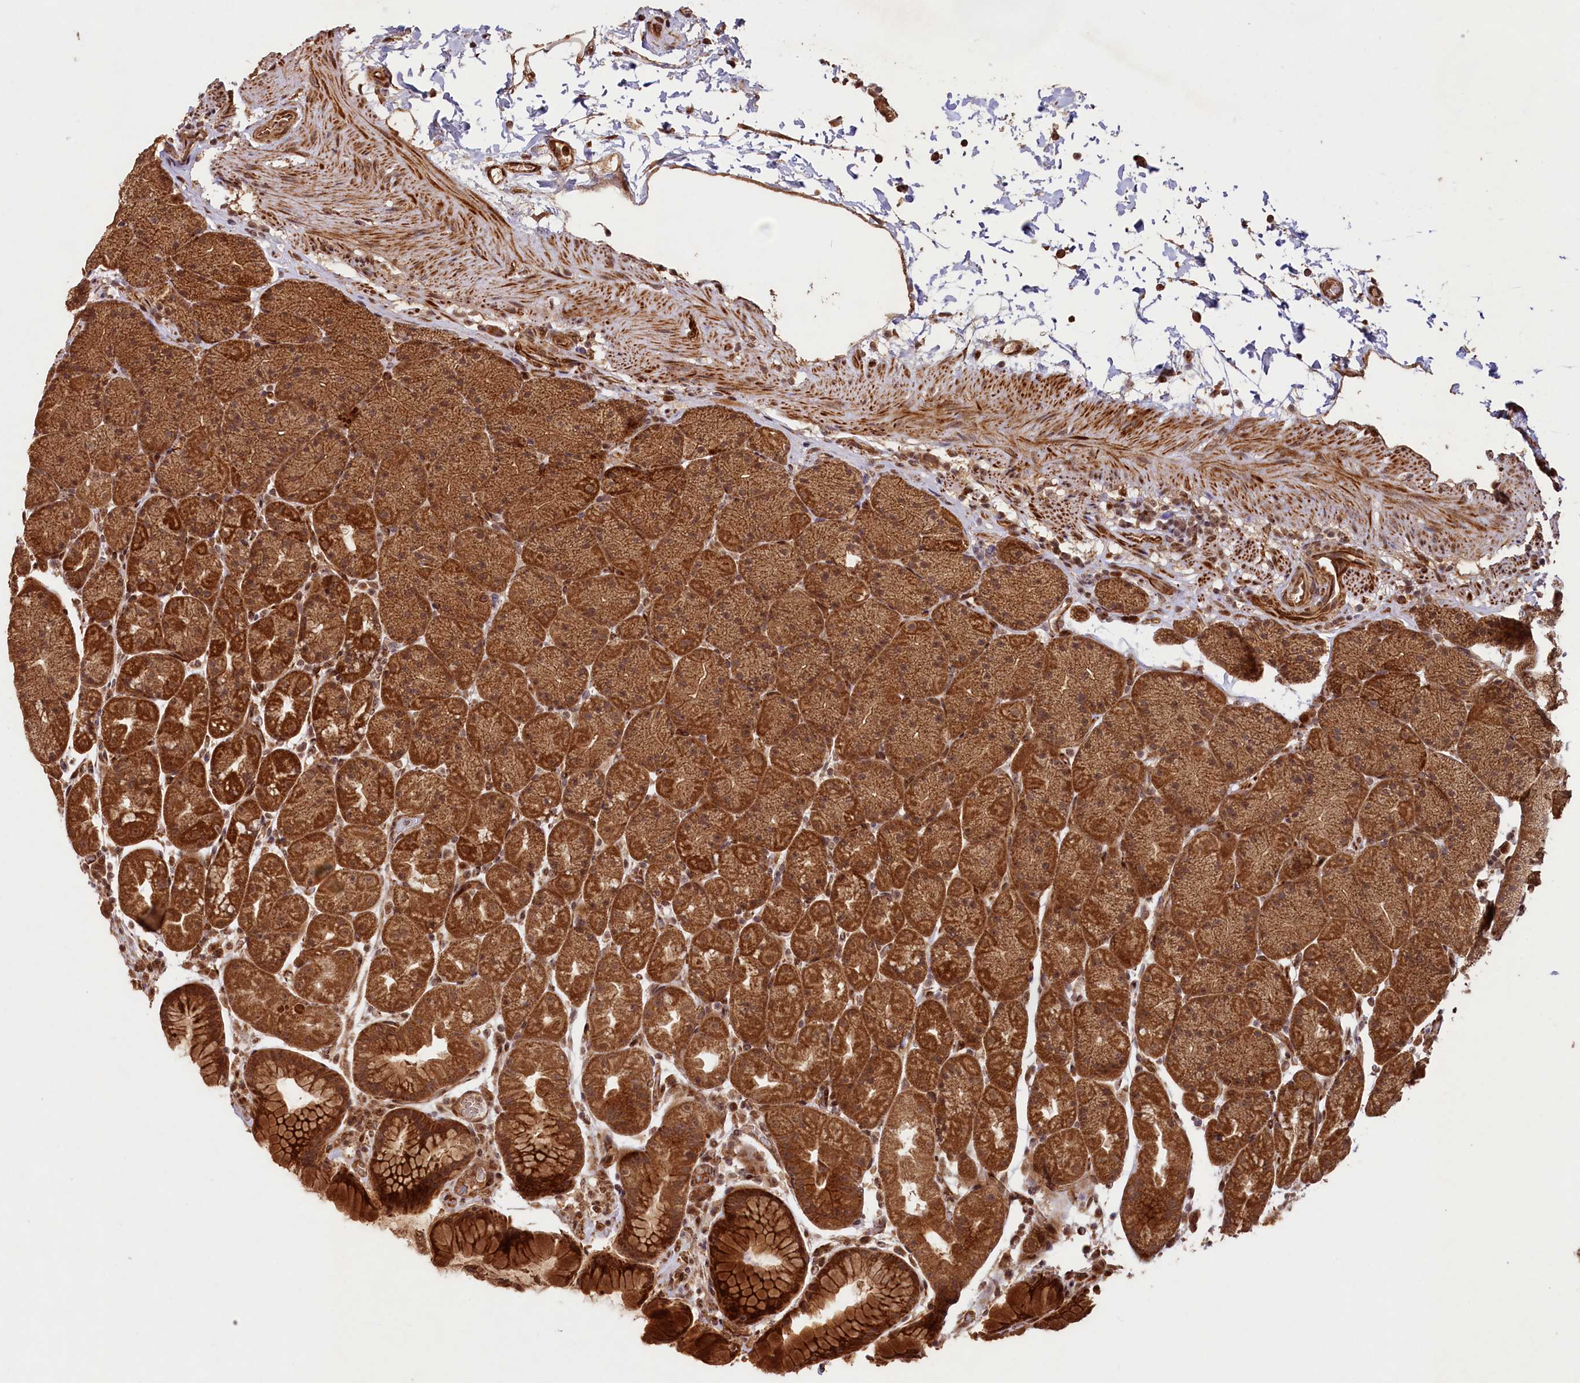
{"staining": {"intensity": "strong", "quantity": ">75%", "location": "cytoplasmic/membranous"}, "tissue": "stomach", "cell_type": "Glandular cells", "image_type": "normal", "snomed": [{"axis": "morphology", "description": "Normal tissue, NOS"}, {"axis": "topography", "description": "Stomach, upper"}, {"axis": "topography", "description": "Stomach, lower"}], "caption": "Immunohistochemical staining of unremarkable stomach shows >75% levels of strong cytoplasmic/membranous protein expression in about >75% of glandular cells. The protein is shown in brown color, while the nuclei are stained blue.", "gene": "SHPRH", "patient": {"sex": "male", "age": 67}}